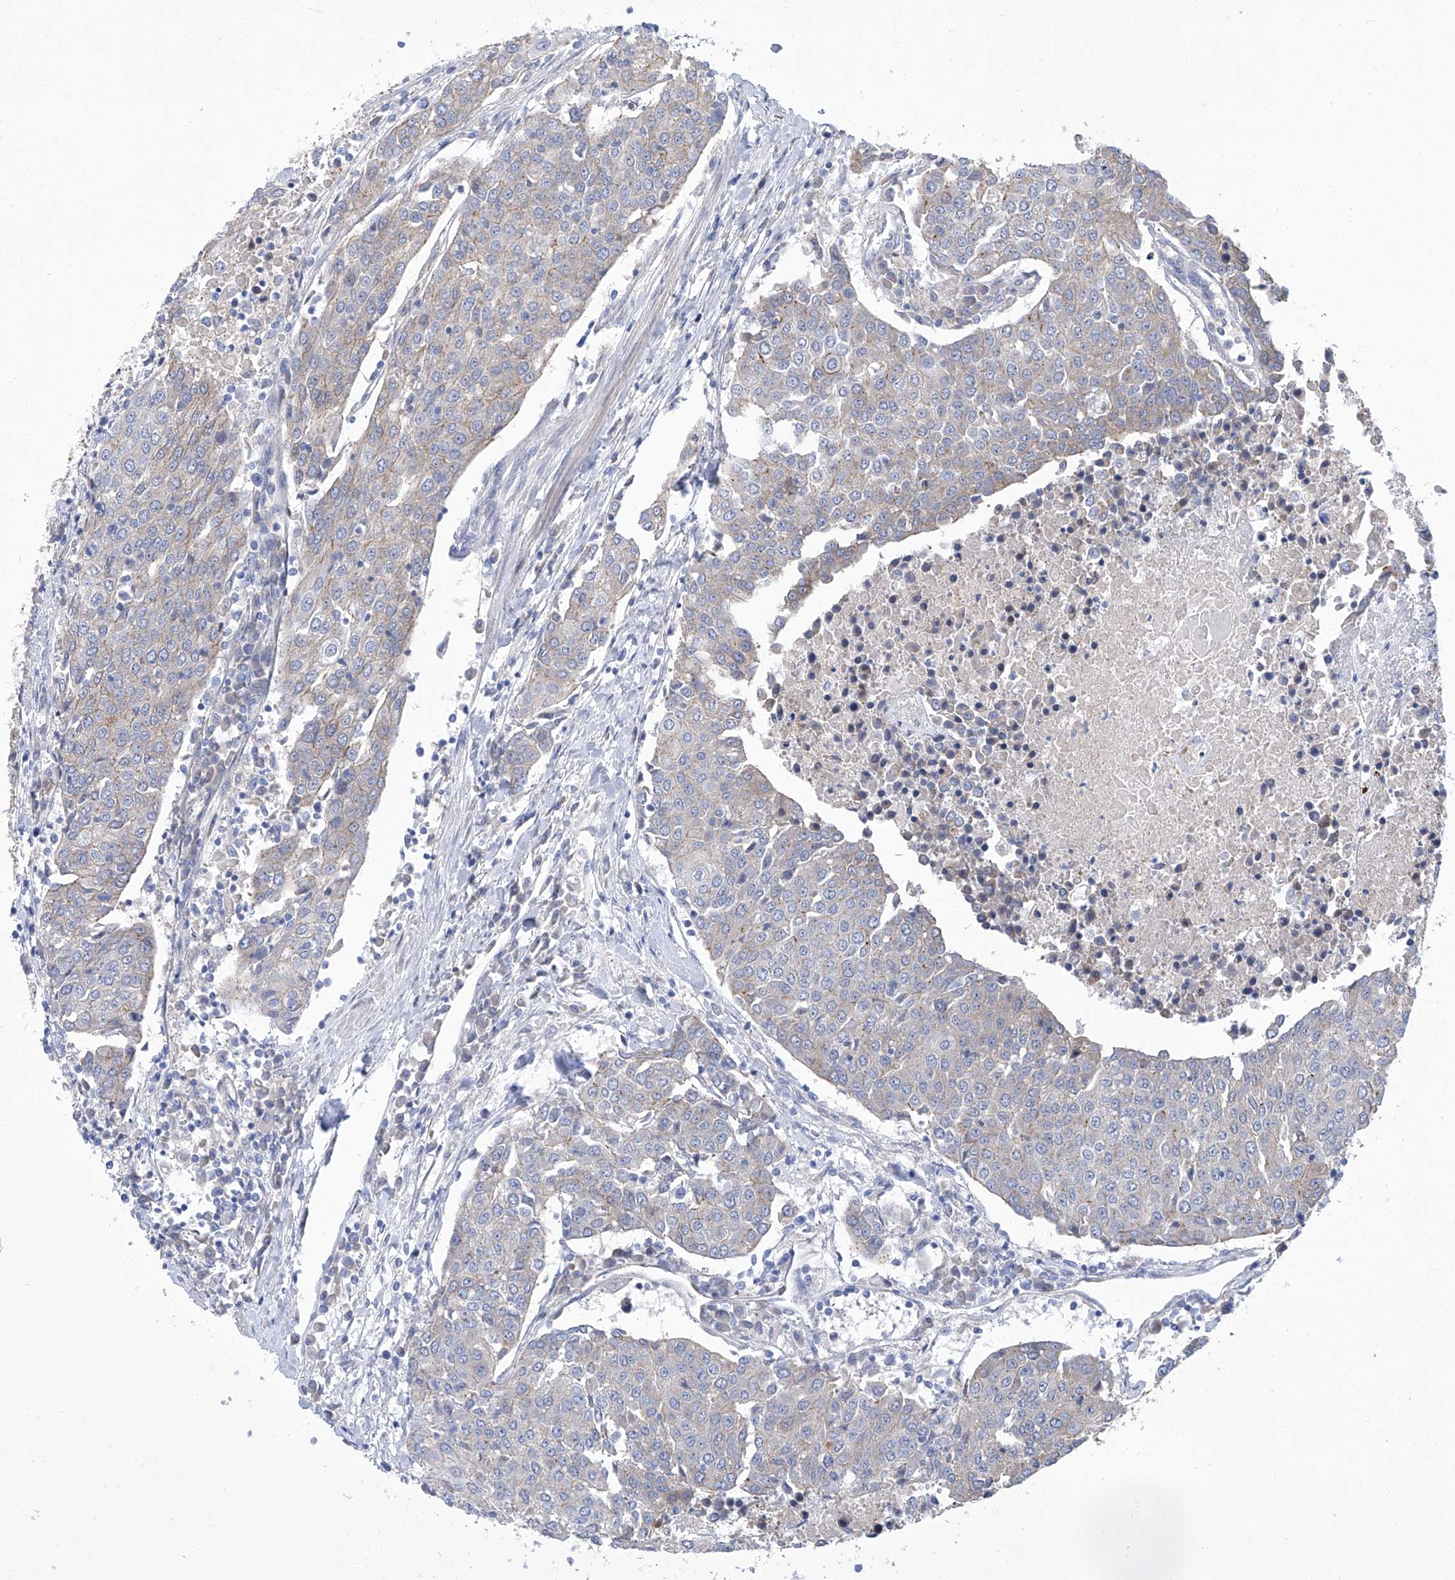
{"staining": {"intensity": "negative", "quantity": "none", "location": "none"}, "tissue": "urothelial cancer", "cell_type": "Tumor cells", "image_type": "cancer", "snomed": [{"axis": "morphology", "description": "Urothelial carcinoma, High grade"}, {"axis": "topography", "description": "Urinary bladder"}], "caption": "Urothelial carcinoma (high-grade) was stained to show a protein in brown. There is no significant expression in tumor cells.", "gene": "PARD3", "patient": {"sex": "female", "age": 85}}